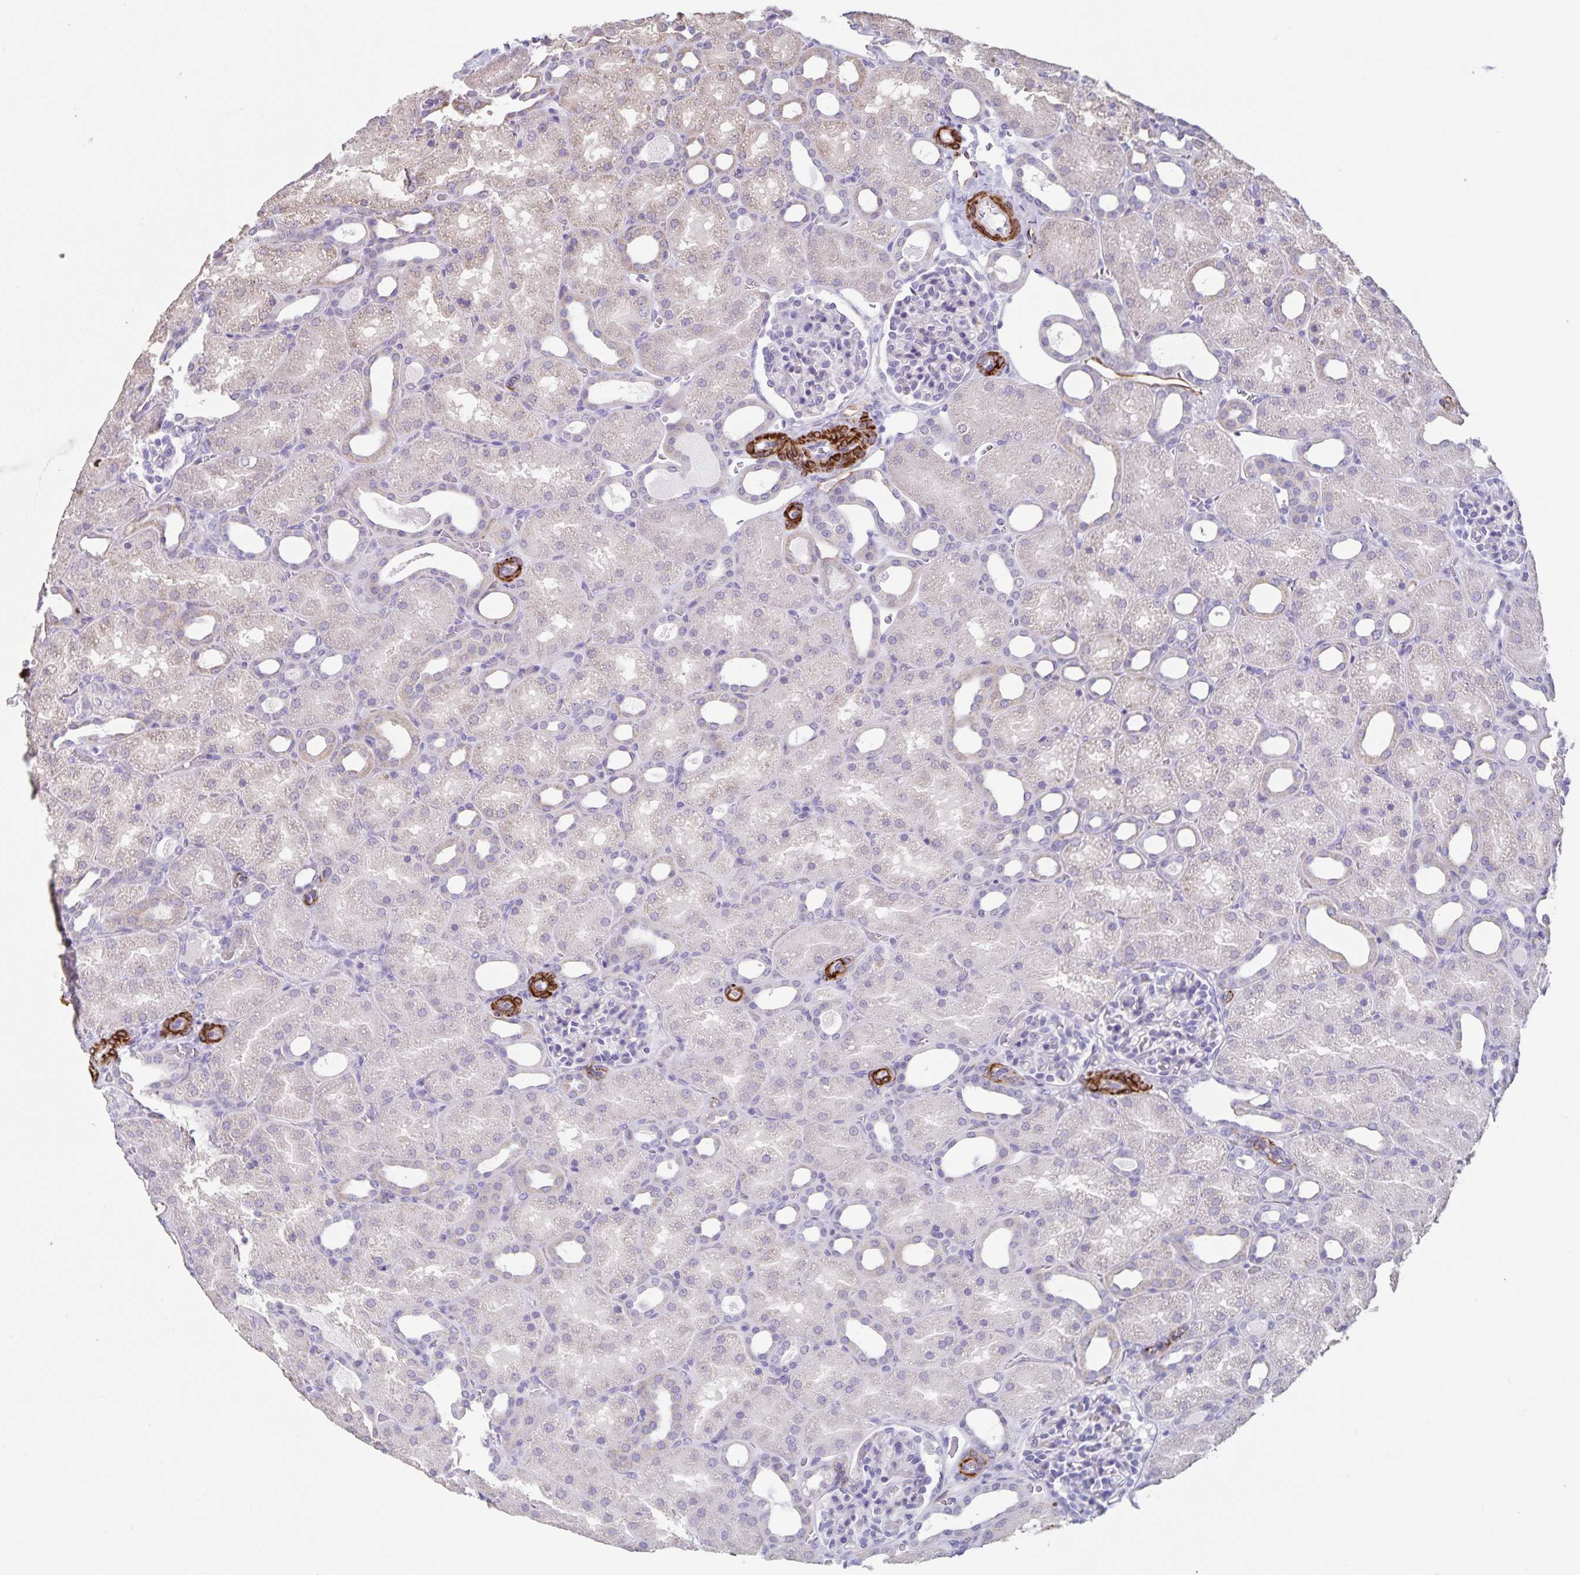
{"staining": {"intensity": "negative", "quantity": "none", "location": "none"}, "tissue": "kidney", "cell_type": "Cells in glomeruli", "image_type": "normal", "snomed": [{"axis": "morphology", "description": "Normal tissue, NOS"}, {"axis": "topography", "description": "Kidney"}], "caption": "DAB immunohistochemical staining of unremarkable human kidney reveals no significant positivity in cells in glomeruli.", "gene": "SYNM", "patient": {"sex": "male", "age": 2}}